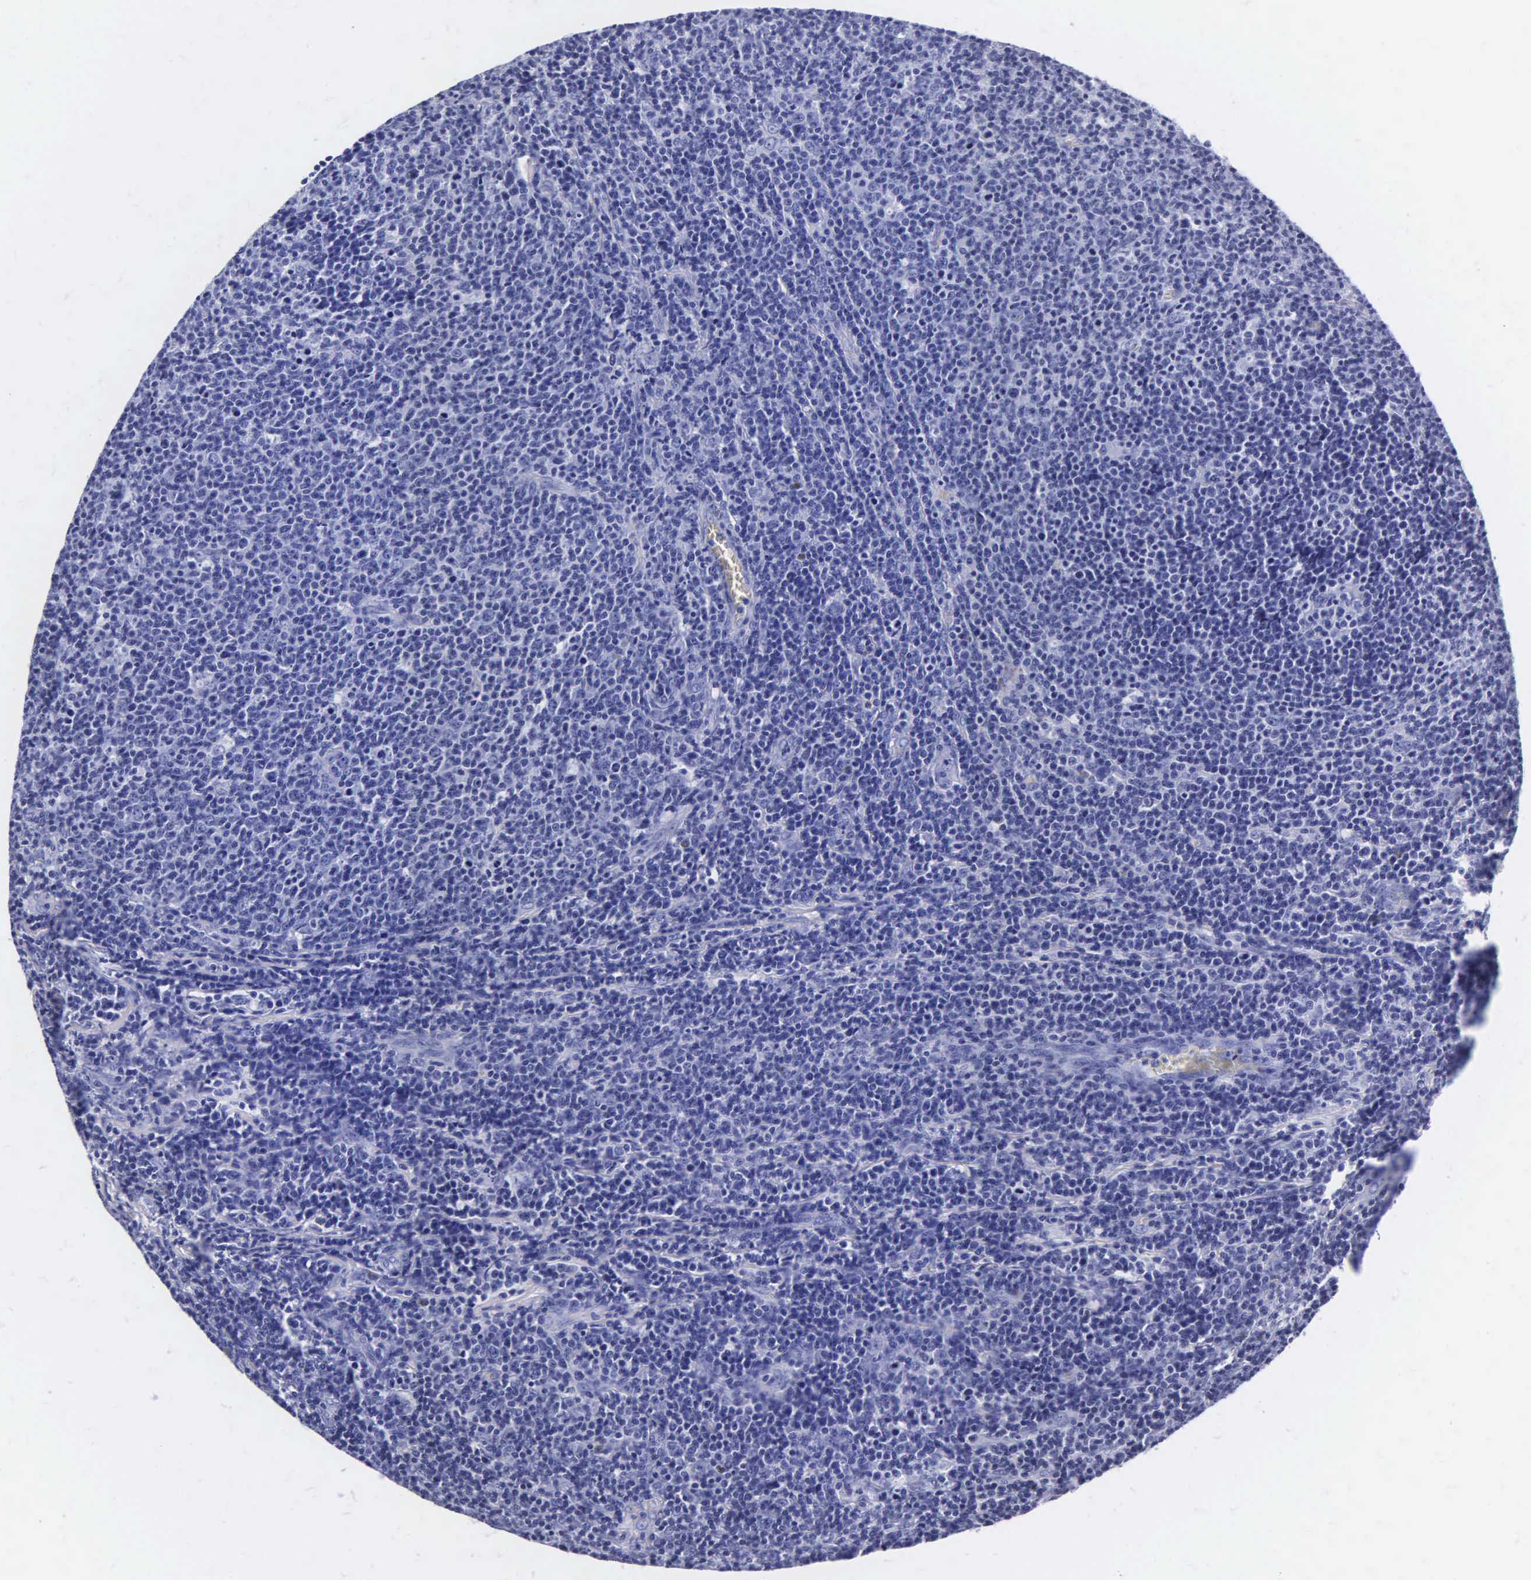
{"staining": {"intensity": "negative", "quantity": "none", "location": "none"}, "tissue": "lymphoma", "cell_type": "Tumor cells", "image_type": "cancer", "snomed": [{"axis": "morphology", "description": "Malignant lymphoma, non-Hodgkin's type, Low grade"}, {"axis": "topography", "description": "Lymph node"}], "caption": "Tumor cells are negative for brown protein staining in malignant lymphoma, non-Hodgkin's type (low-grade).", "gene": "MB", "patient": {"sex": "male", "age": 74}}